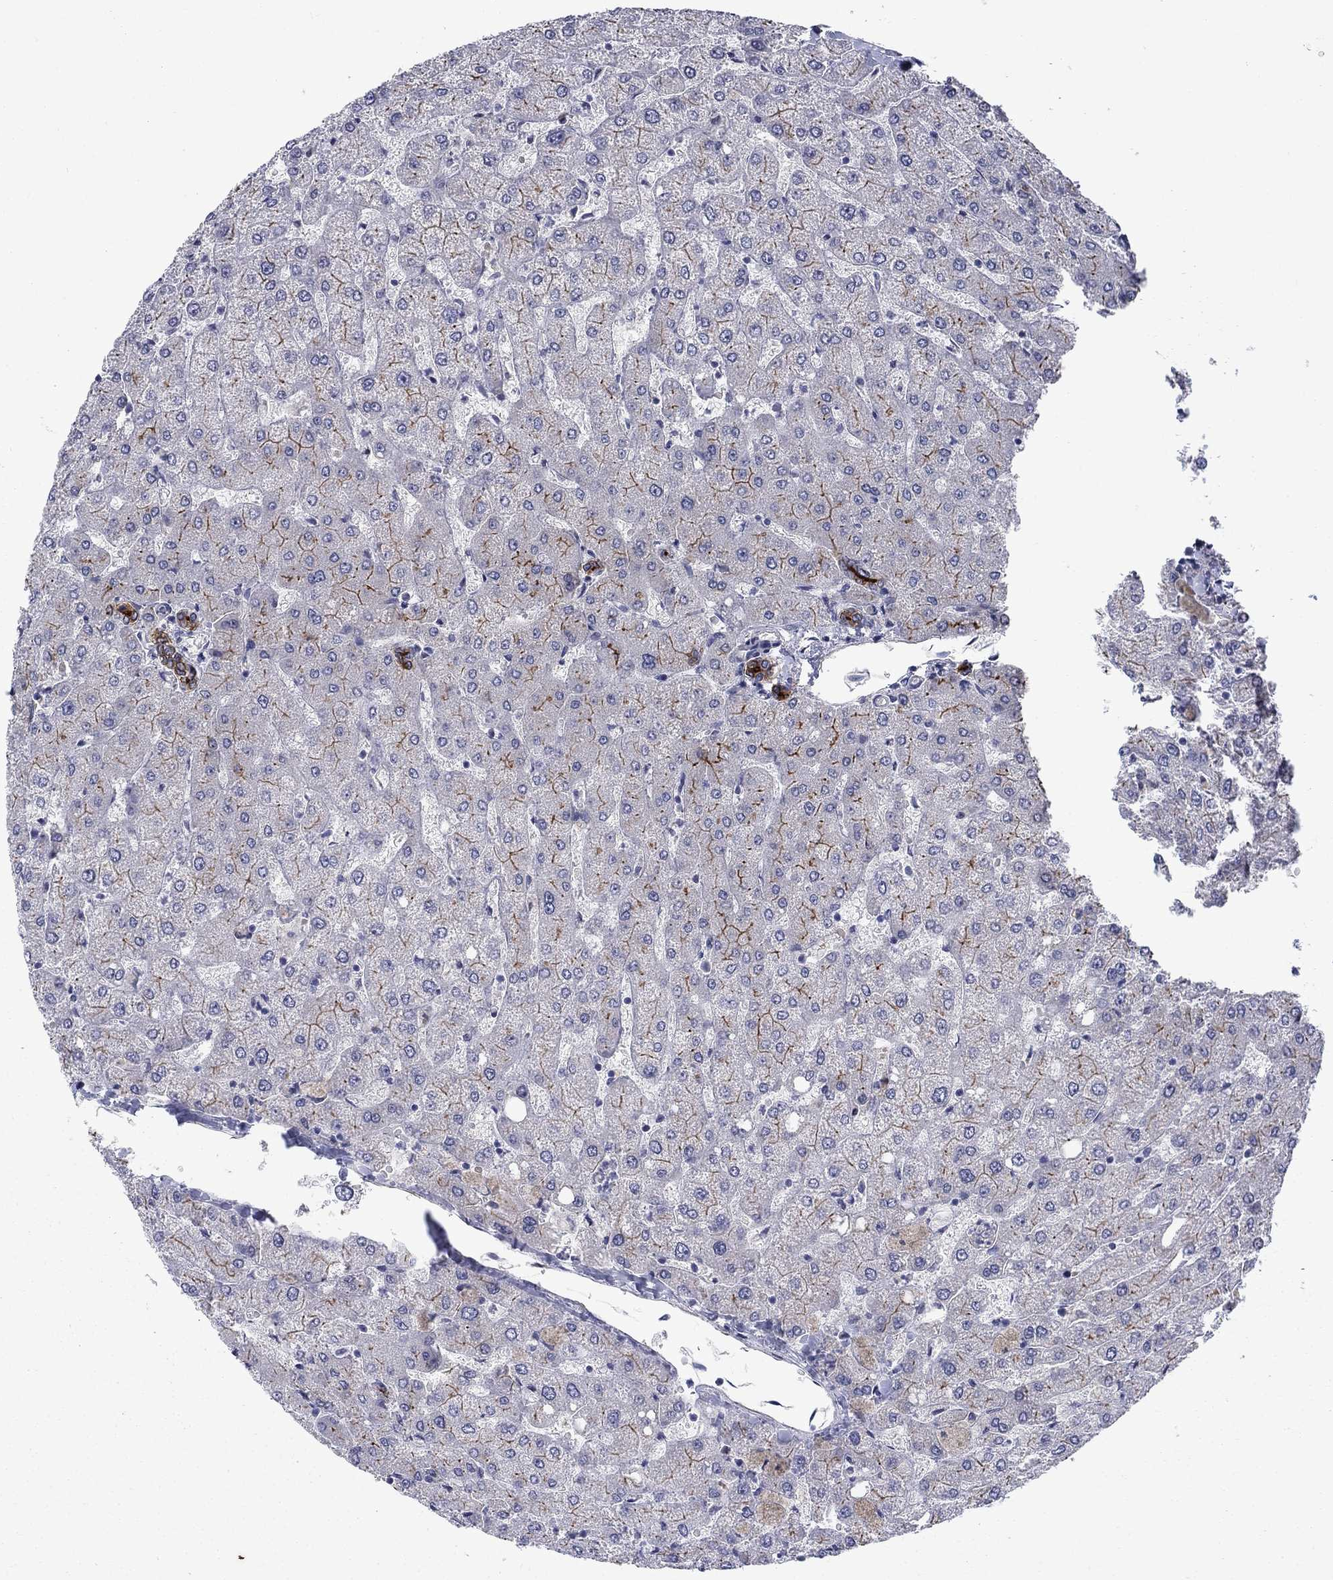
{"staining": {"intensity": "strong", "quantity": "25%-75%", "location": "cytoplasmic/membranous"}, "tissue": "liver", "cell_type": "Cholangiocytes", "image_type": "normal", "snomed": [{"axis": "morphology", "description": "Normal tissue, NOS"}, {"axis": "topography", "description": "Liver"}], "caption": "A brown stain shows strong cytoplasmic/membranous positivity of a protein in cholangiocytes of normal liver. The staining was performed using DAB (3,3'-diaminobenzidine) to visualize the protein expression in brown, while the nuclei were stained in blue with hematoxylin (Magnification: 20x).", "gene": "SLC1A1", "patient": {"sex": "female", "age": 54}}